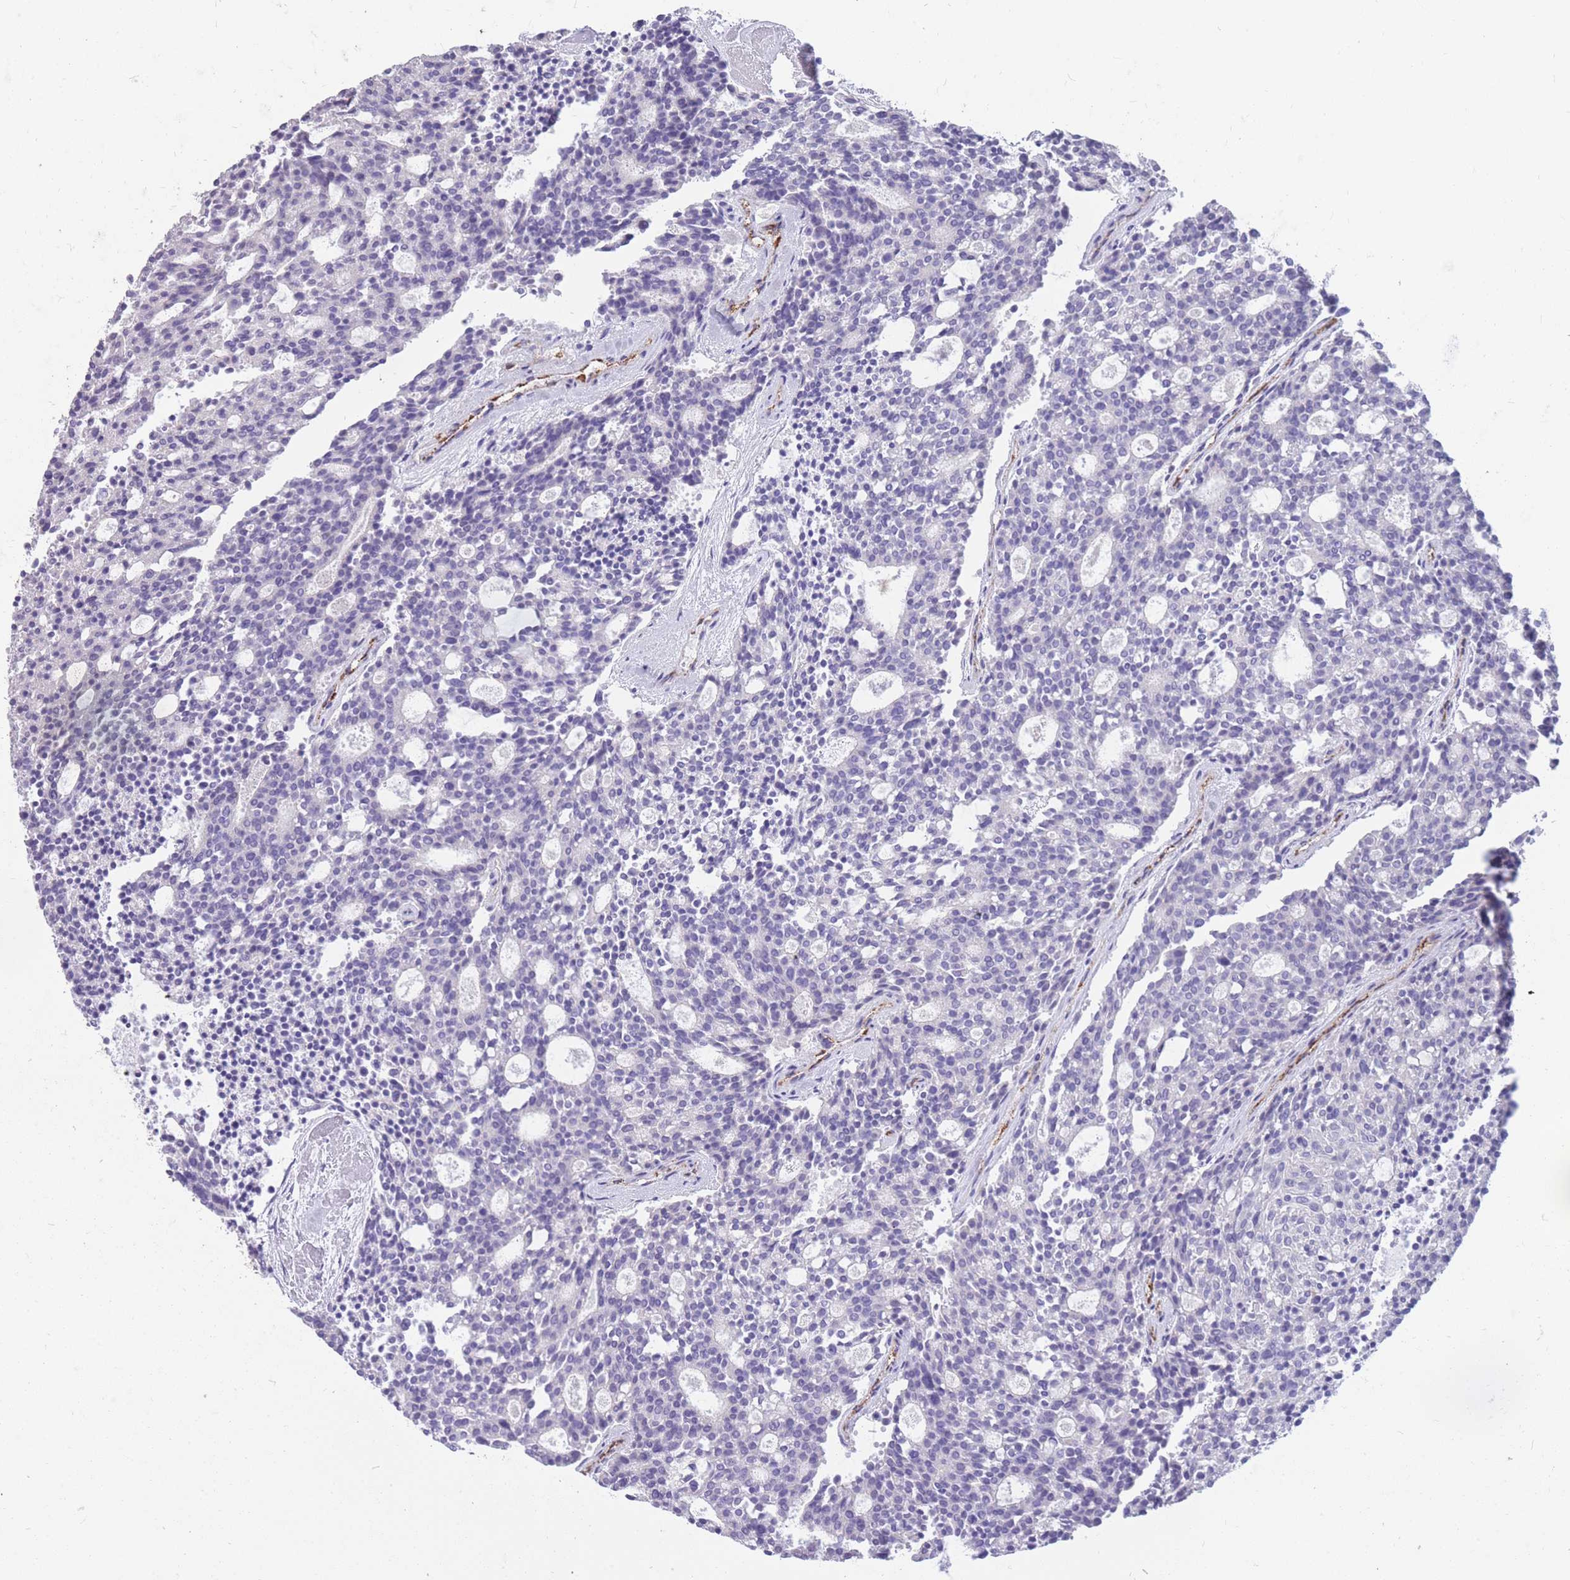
{"staining": {"intensity": "negative", "quantity": "none", "location": "none"}, "tissue": "carcinoid", "cell_type": "Tumor cells", "image_type": "cancer", "snomed": [{"axis": "morphology", "description": "Carcinoid, malignant, NOS"}, {"axis": "topography", "description": "Pancreas"}], "caption": "Carcinoid was stained to show a protein in brown. There is no significant expression in tumor cells. (DAB (3,3'-diaminobenzidine) immunohistochemistry, high magnification).", "gene": "RNF170", "patient": {"sex": "female", "age": 54}}